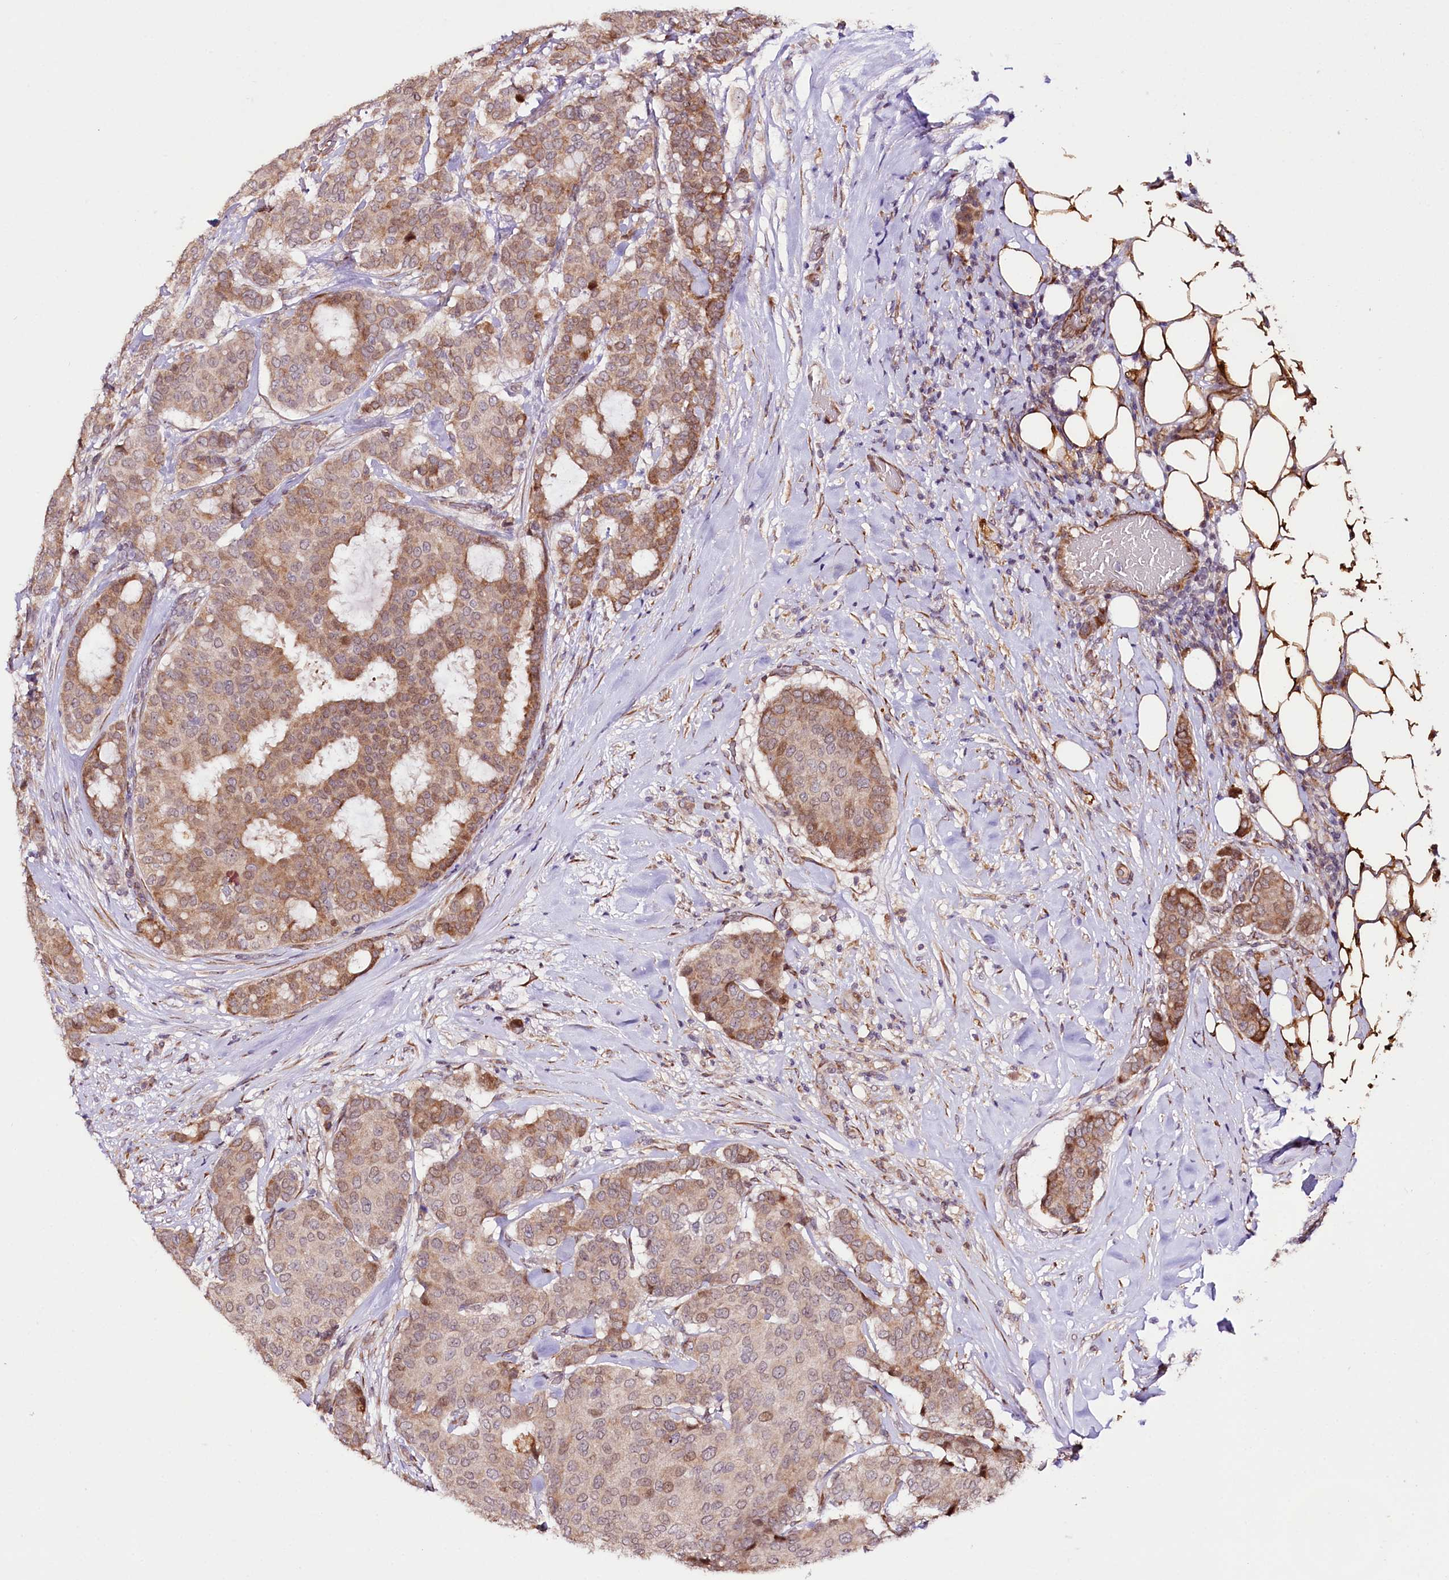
{"staining": {"intensity": "moderate", "quantity": "25%-75%", "location": "cytoplasmic/membranous"}, "tissue": "breast cancer", "cell_type": "Tumor cells", "image_type": "cancer", "snomed": [{"axis": "morphology", "description": "Duct carcinoma"}, {"axis": "topography", "description": "Breast"}], "caption": "Moderate cytoplasmic/membranous positivity is appreciated in approximately 25%-75% of tumor cells in breast infiltrating ductal carcinoma.", "gene": "CUTC", "patient": {"sex": "female", "age": 75}}